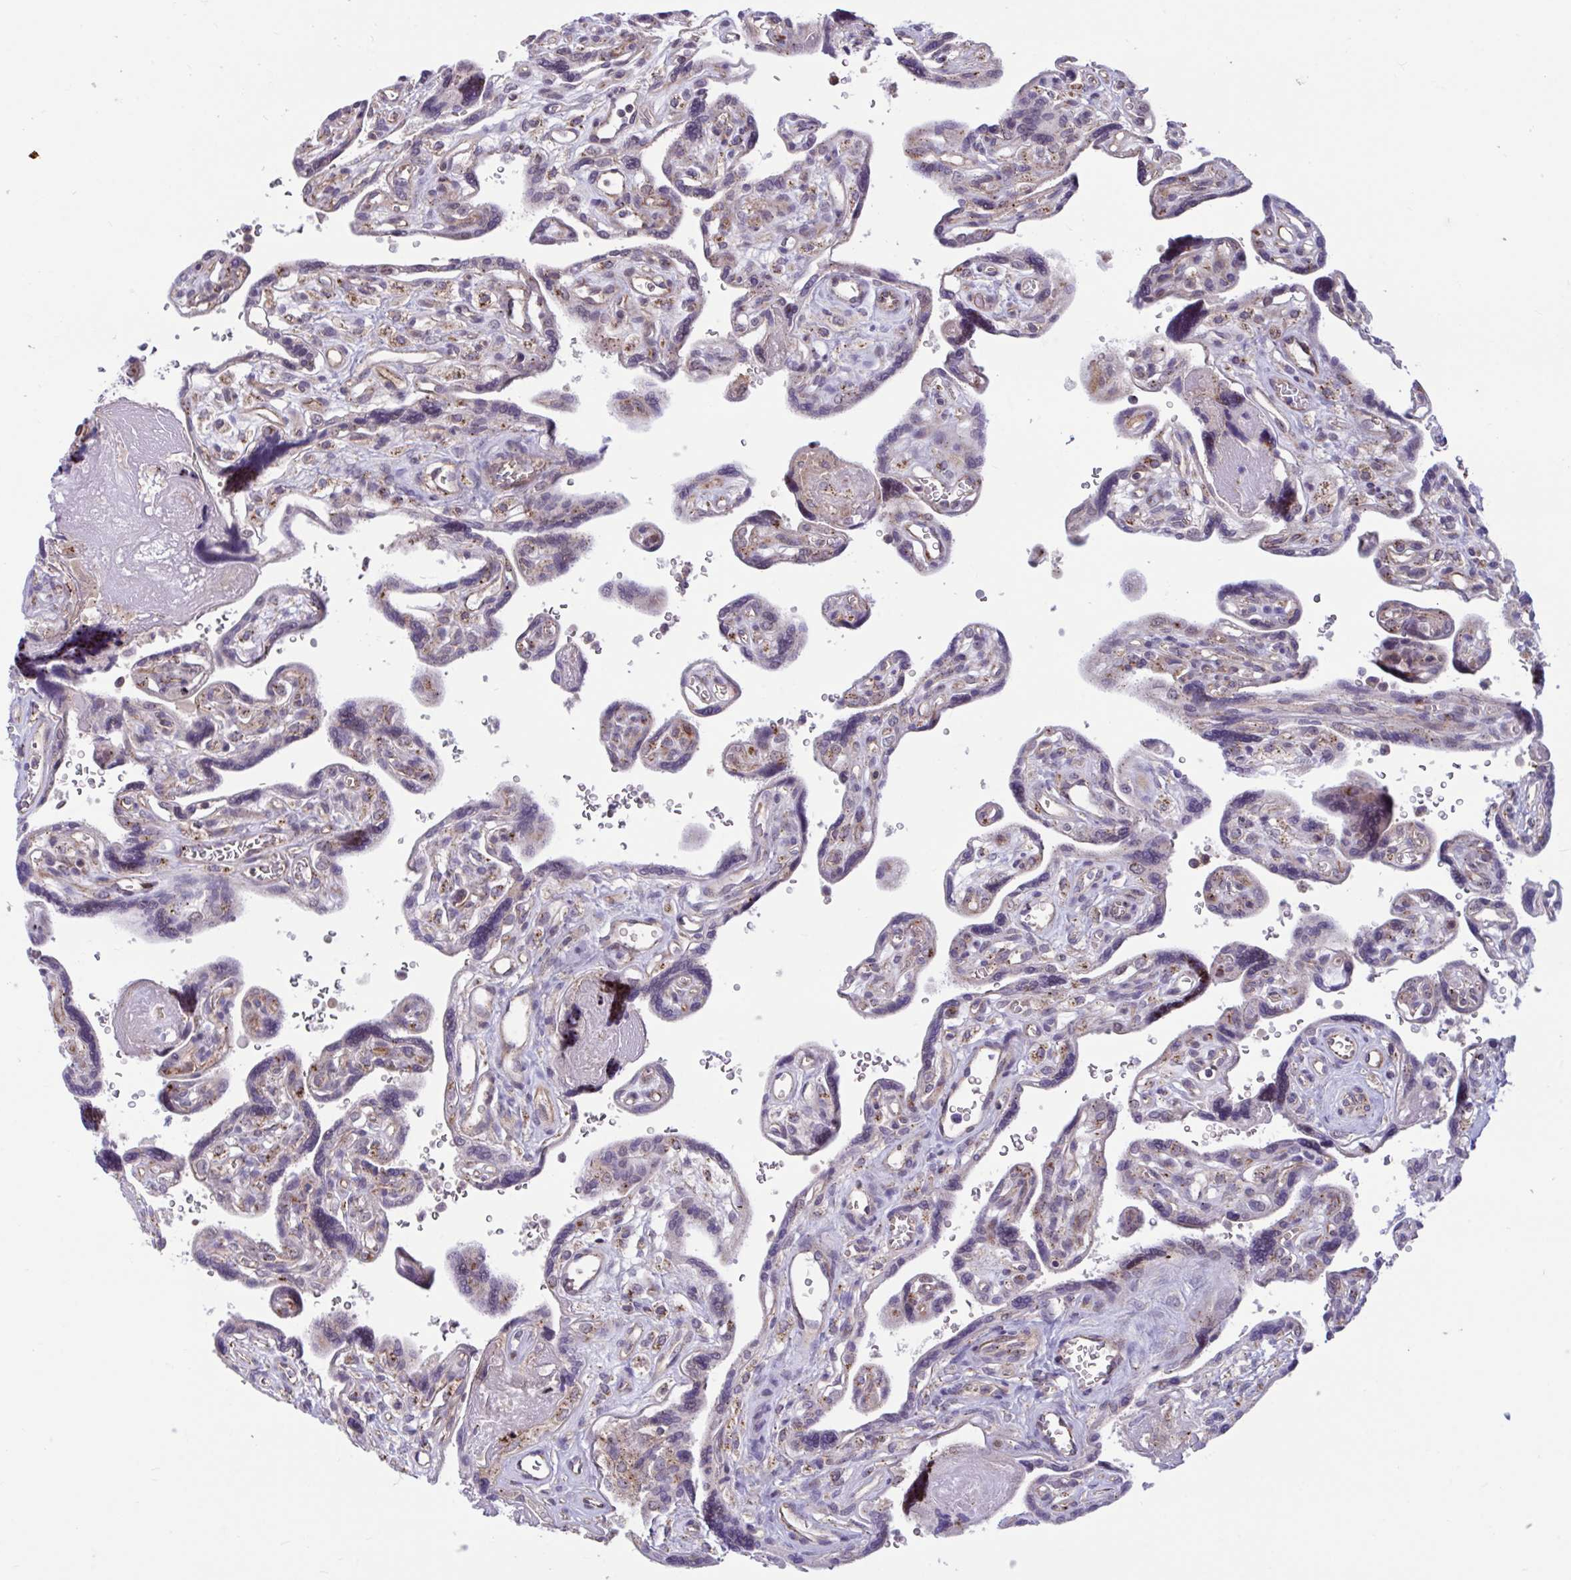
{"staining": {"intensity": "moderate", "quantity": "25%-75%", "location": "cytoplasmic/membranous"}, "tissue": "placenta", "cell_type": "Decidual cells", "image_type": "normal", "snomed": [{"axis": "morphology", "description": "Normal tissue, NOS"}, {"axis": "topography", "description": "Placenta"}], "caption": "This is an image of immunohistochemistry (IHC) staining of normal placenta, which shows moderate positivity in the cytoplasmic/membranous of decidual cells.", "gene": "IST1", "patient": {"sex": "female", "age": 39}}